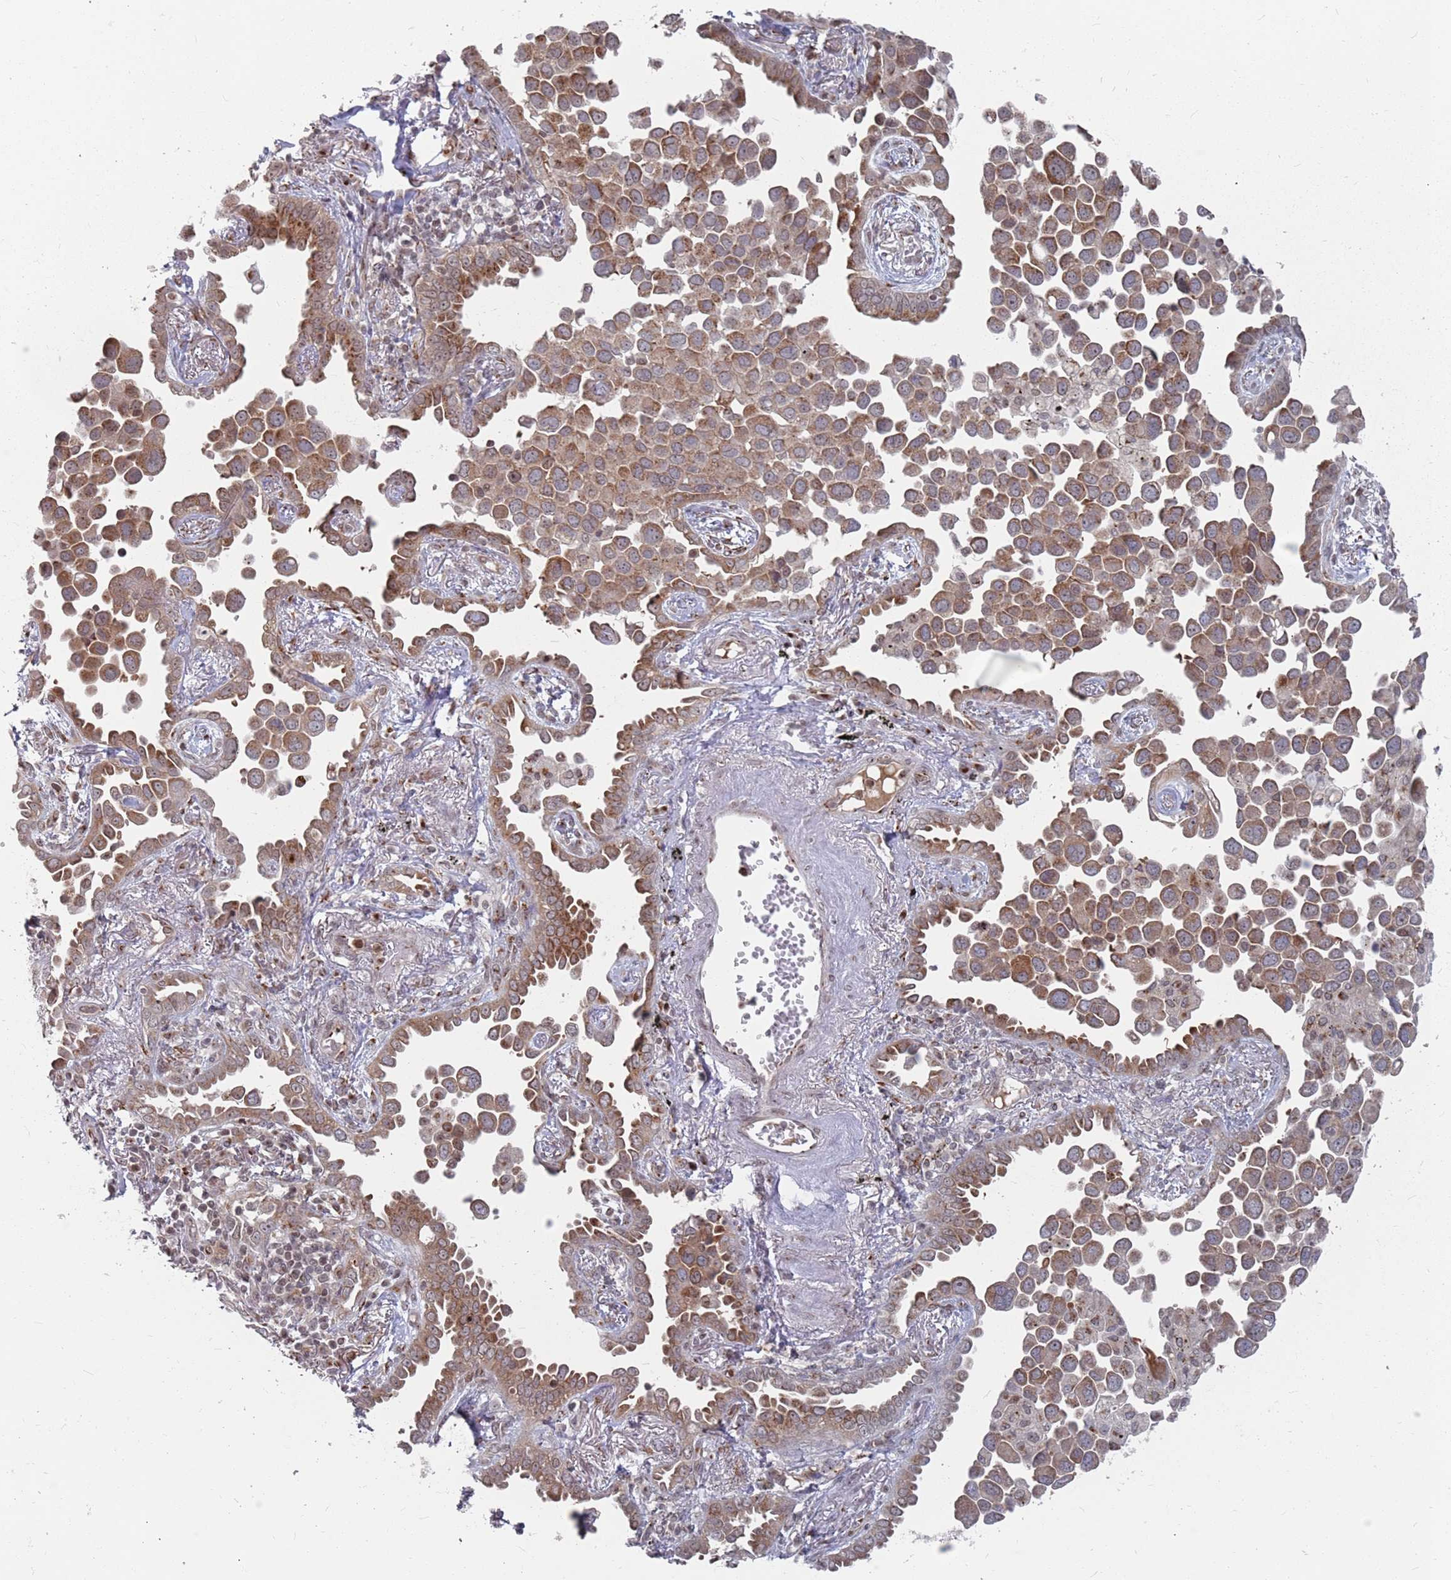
{"staining": {"intensity": "moderate", "quantity": ">75%", "location": "cytoplasmic/membranous"}, "tissue": "lung cancer", "cell_type": "Tumor cells", "image_type": "cancer", "snomed": [{"axis": "morphology", "description": "Adenocarcinoma, NOS"}, {"axis": "topography", "description": "Lung"}], "caption": "Immunohistochemical staining of human lung cancer (adenocarcinoma) shows medium levels of moderate cytoplasmic/membranous positivity in about >75% of tumor cells.", "gene": "FMO4", "patient": {"sex": "male", "age": 67}}